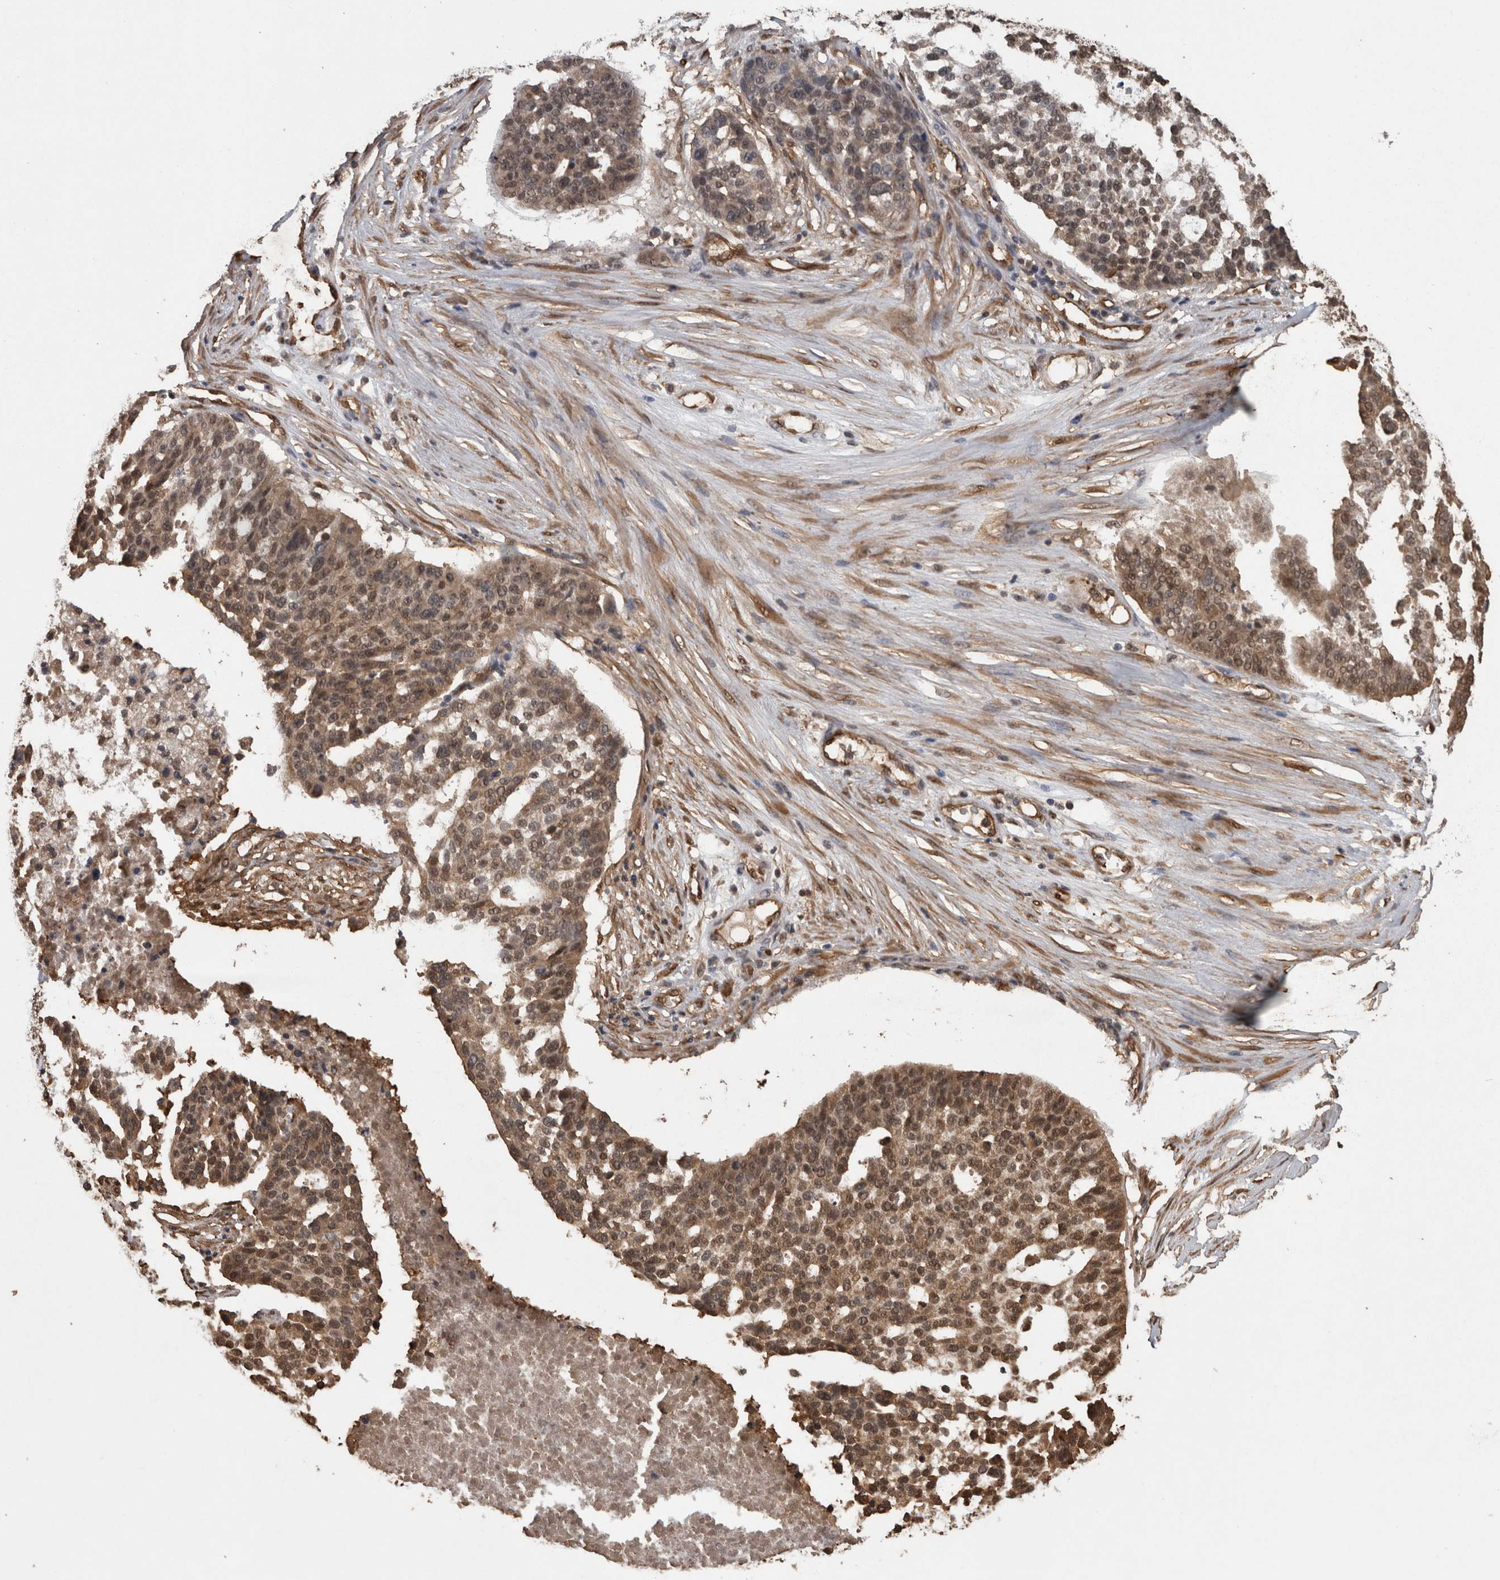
{"staining": {"intensity": "weak", "quantity": ">75%", "location": "cytoplasmic/membranous,nuclear"}, "tissue": "ovarian cancer", "cell_type": "Tumor cells", "image_type": "cancer", "snomed": [{"axis": "morphology", "description": "Cystadenocarcinoma, serous, NOS"}, {"axis": "topography", "description": "Ovary"}], "caption": "Ovarian cancer (serous cystadenocarcinoma) stained with a protein marker exhibits weak staining in tumor cells.", "gene": "LXN", "patient": {"sex": "female", "age": 59}}